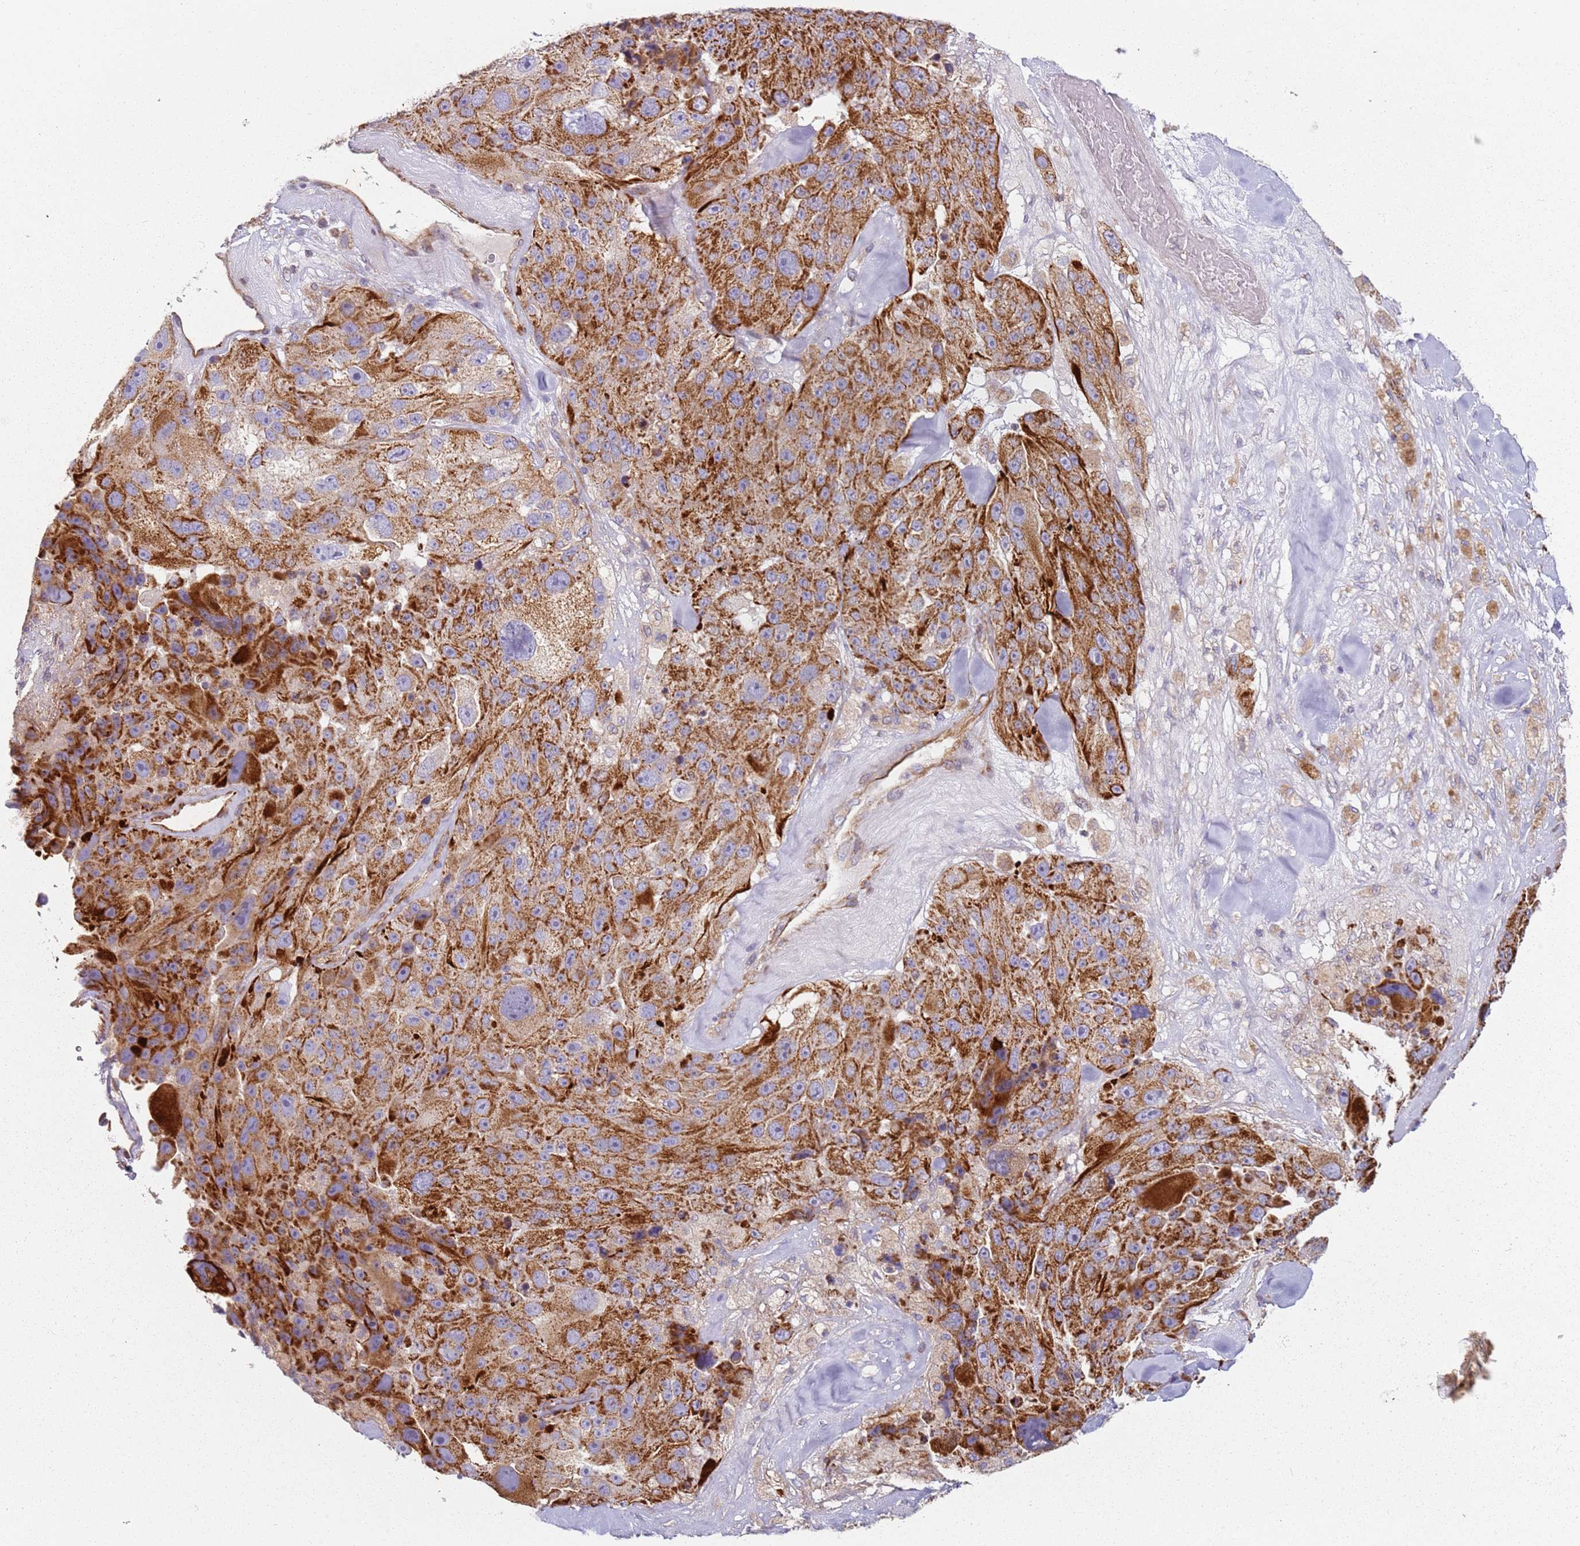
{"staining": {"intensity": "strong", "quantity": ">75%", "location": "cytoplasmic/membranous"}, "tissue": "melanoma", "cell_type": "Tumor cells", "image_type": "cancer", "snomed": [{"axis": "morphology", "description": "Malignant melanoma, Metastatic site"}, {"axis": "topography", "description": "Lymph node"}], "caption": "Malignant melanoma (metastatic site) was stained to show a protein in brown. There is high levels of strong cytoplasmic/membranous staining in approximately >75% of tumor cells.", "gene": "ALS2", "patient": {"sex": "male", "age": 62}}